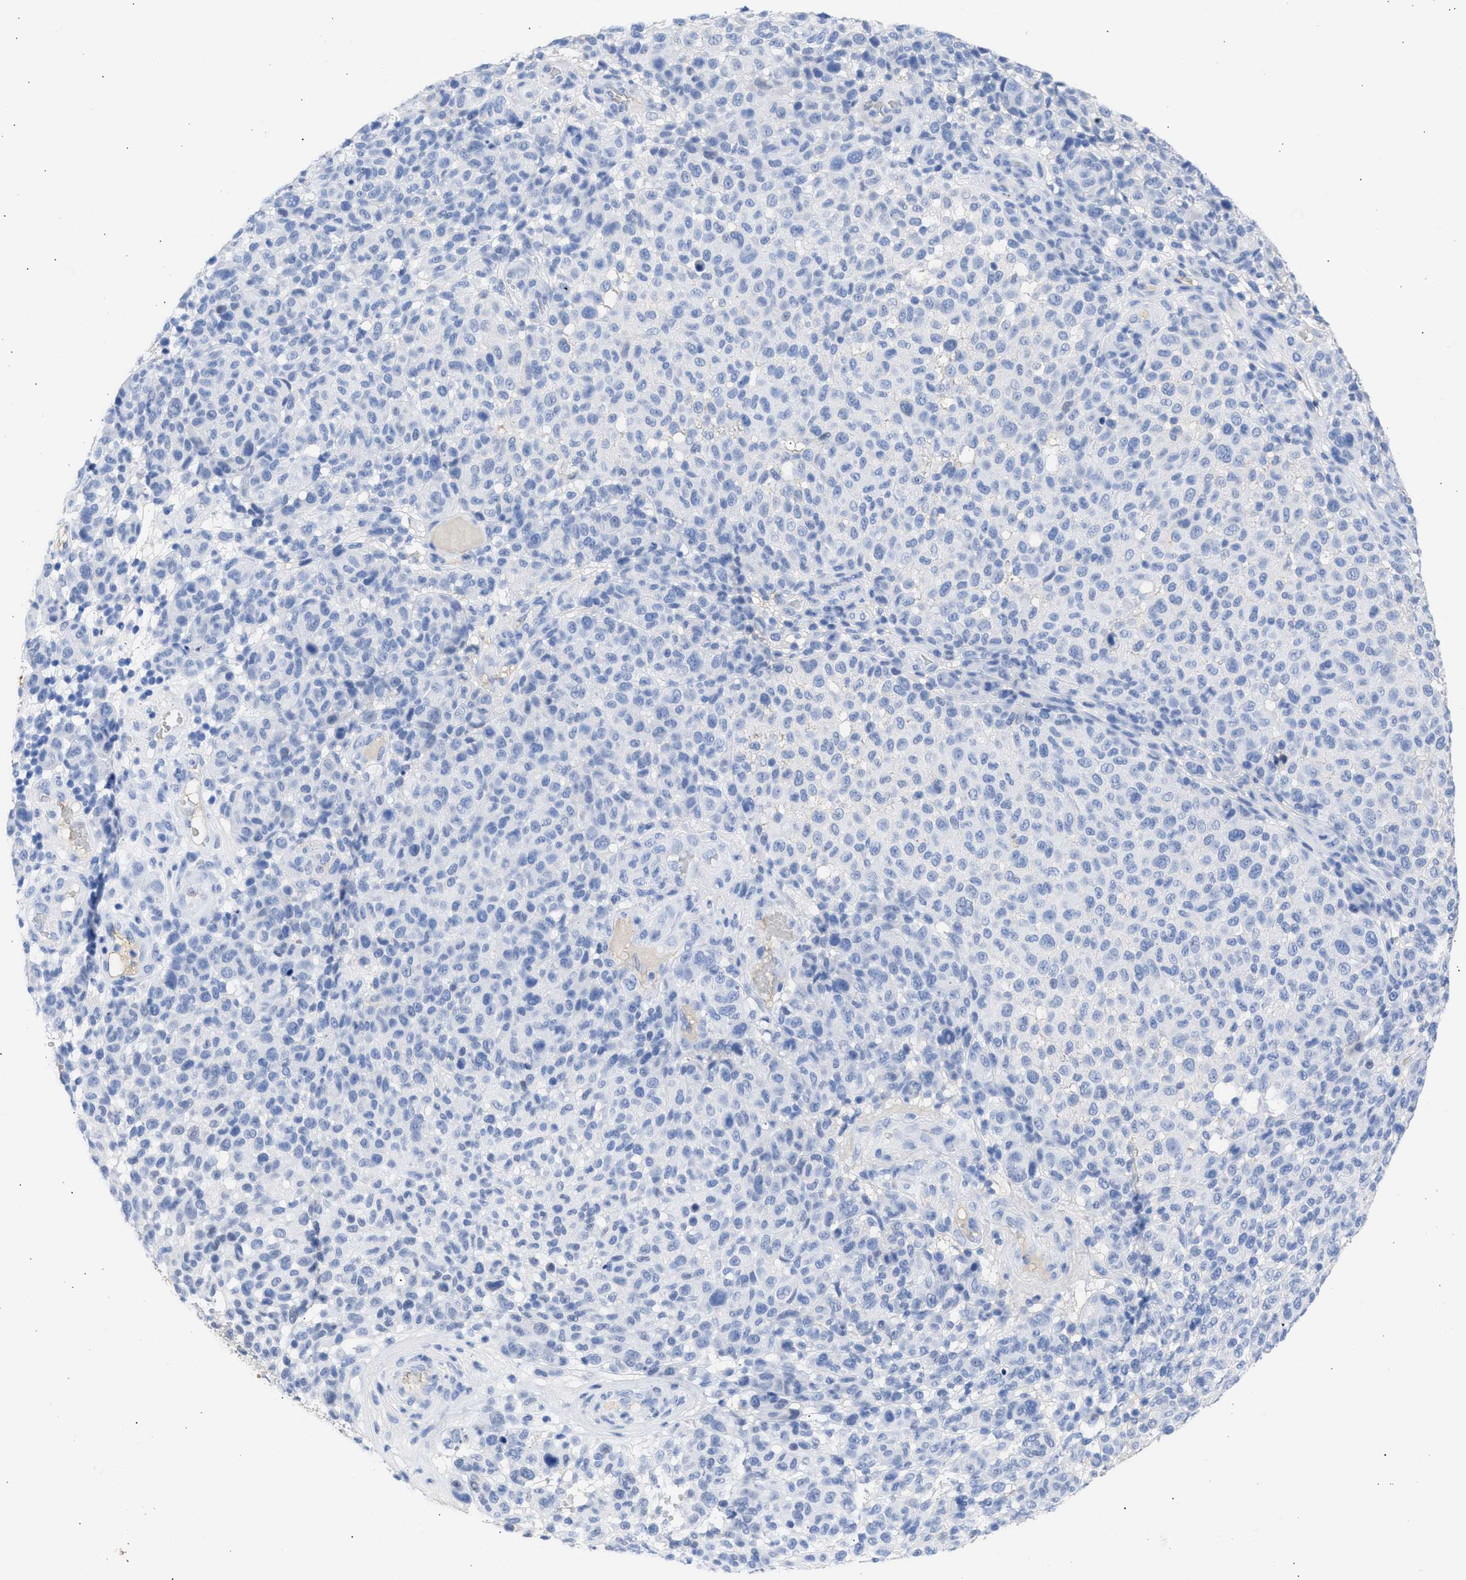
{"staining": {"intensity": "negative", "quantity": "none", "location": "none"}, "tissue": "melanoma", "cell_type": "Tumor cells", "image_type": "cancer", "snomed": [{"axis": "morphology", "description": "Malignant melanoma, NOS"}, {"axis": "topography", "description": "Skin"}], "caption": "Protein analysis of malignant melanoma displays no significant positivity in tumor cells.", "gene": "RSPH1", "patient": {"sex": "male", "age": 59}}